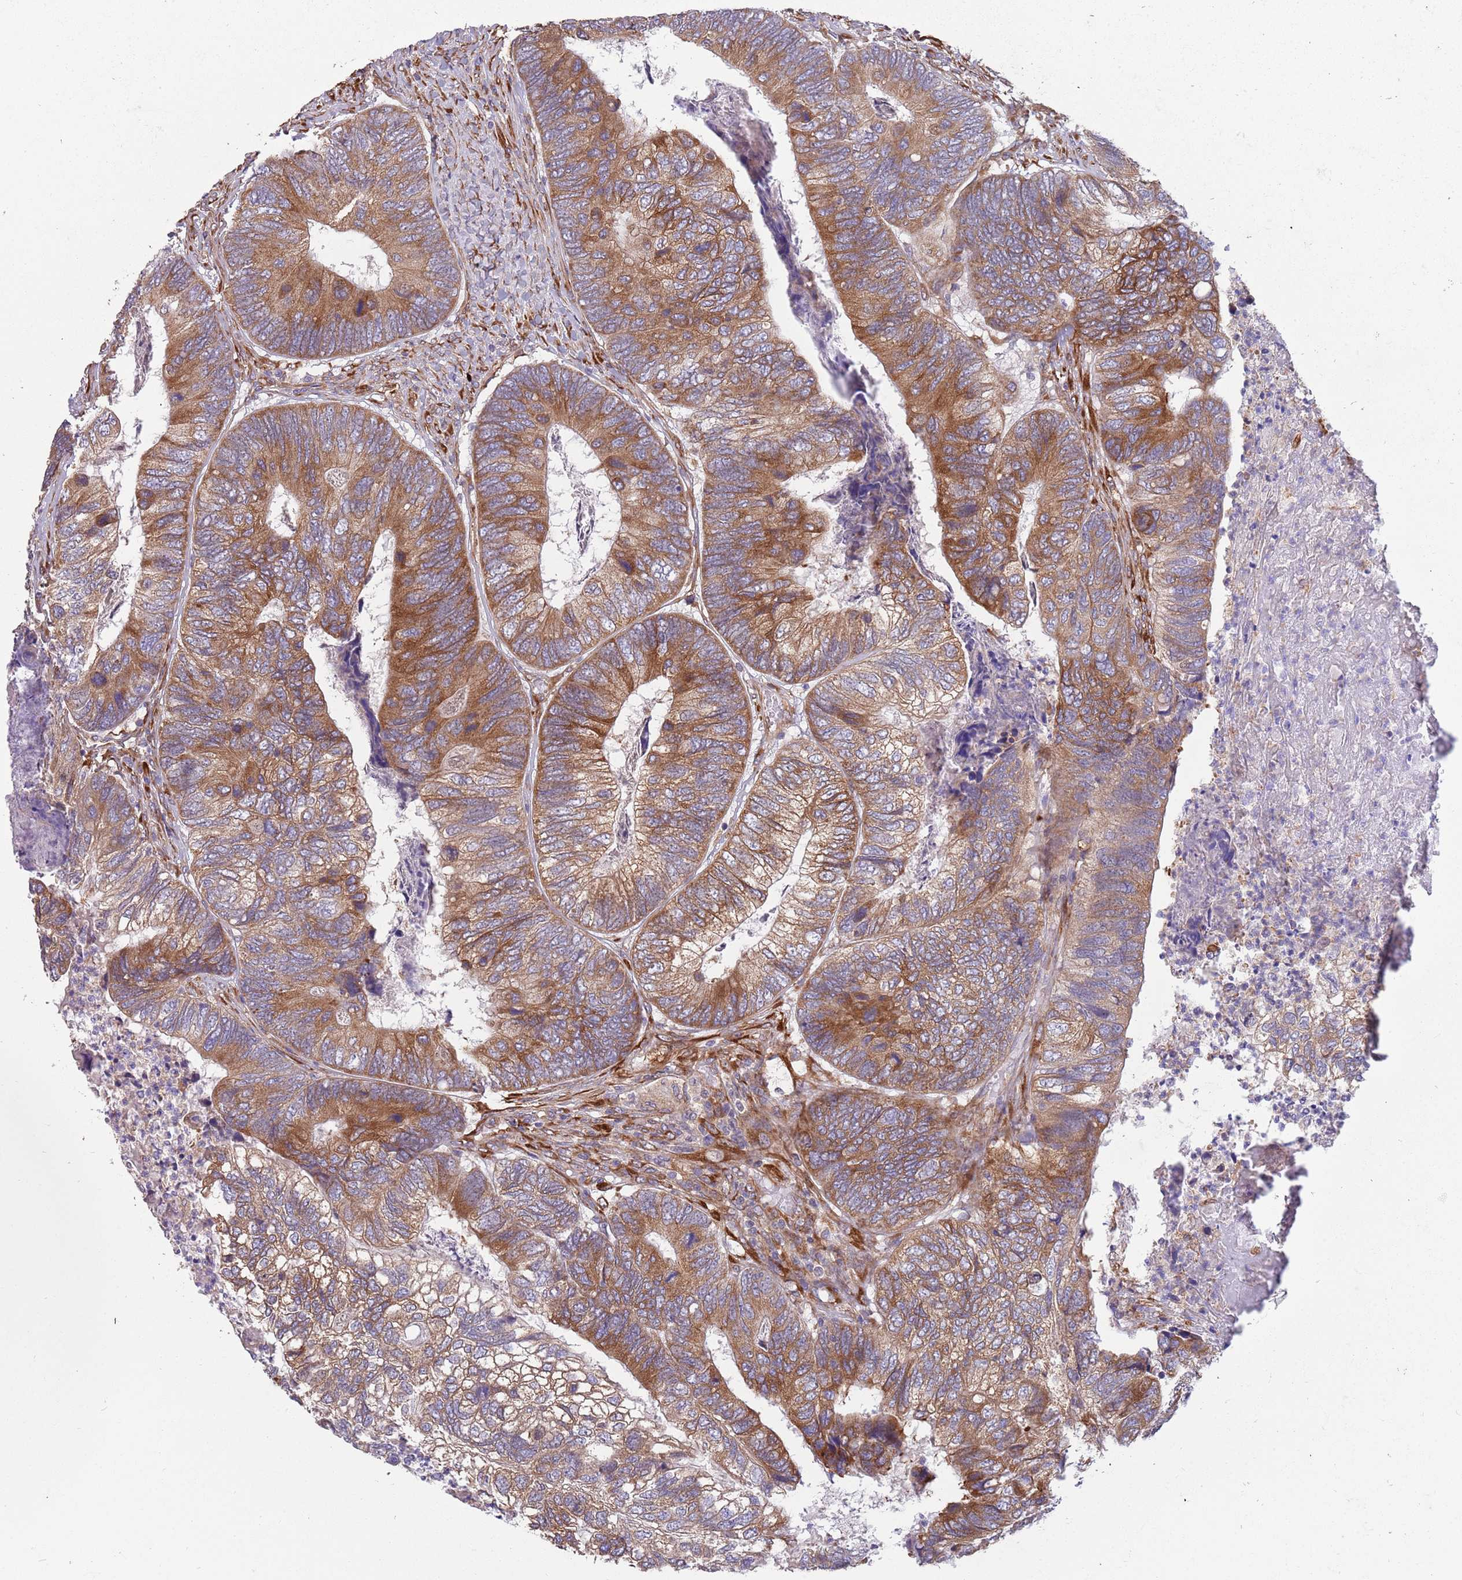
{"staining": {"intensity": "moderate", "quantity": ">75%", "location": "cytoplasmic/membranous"}, "tissue": "colorectal cancer", "cell_type": "Tumor cells", "image_type": "cancer", "snomed": [{"axis": "morphology", "description": "Adenocarcinoma, NOS"}, {"axis": "topography", "description": "Colon"}], "caption": "This is a histology image of immunohistochemistry staining of colorectal cancer, which shows moderate positivity in the cytoplasmic/membranous of tumor cells.", "gene": "ARMCX6", "patient": {"sex": "female", "age": 67}}